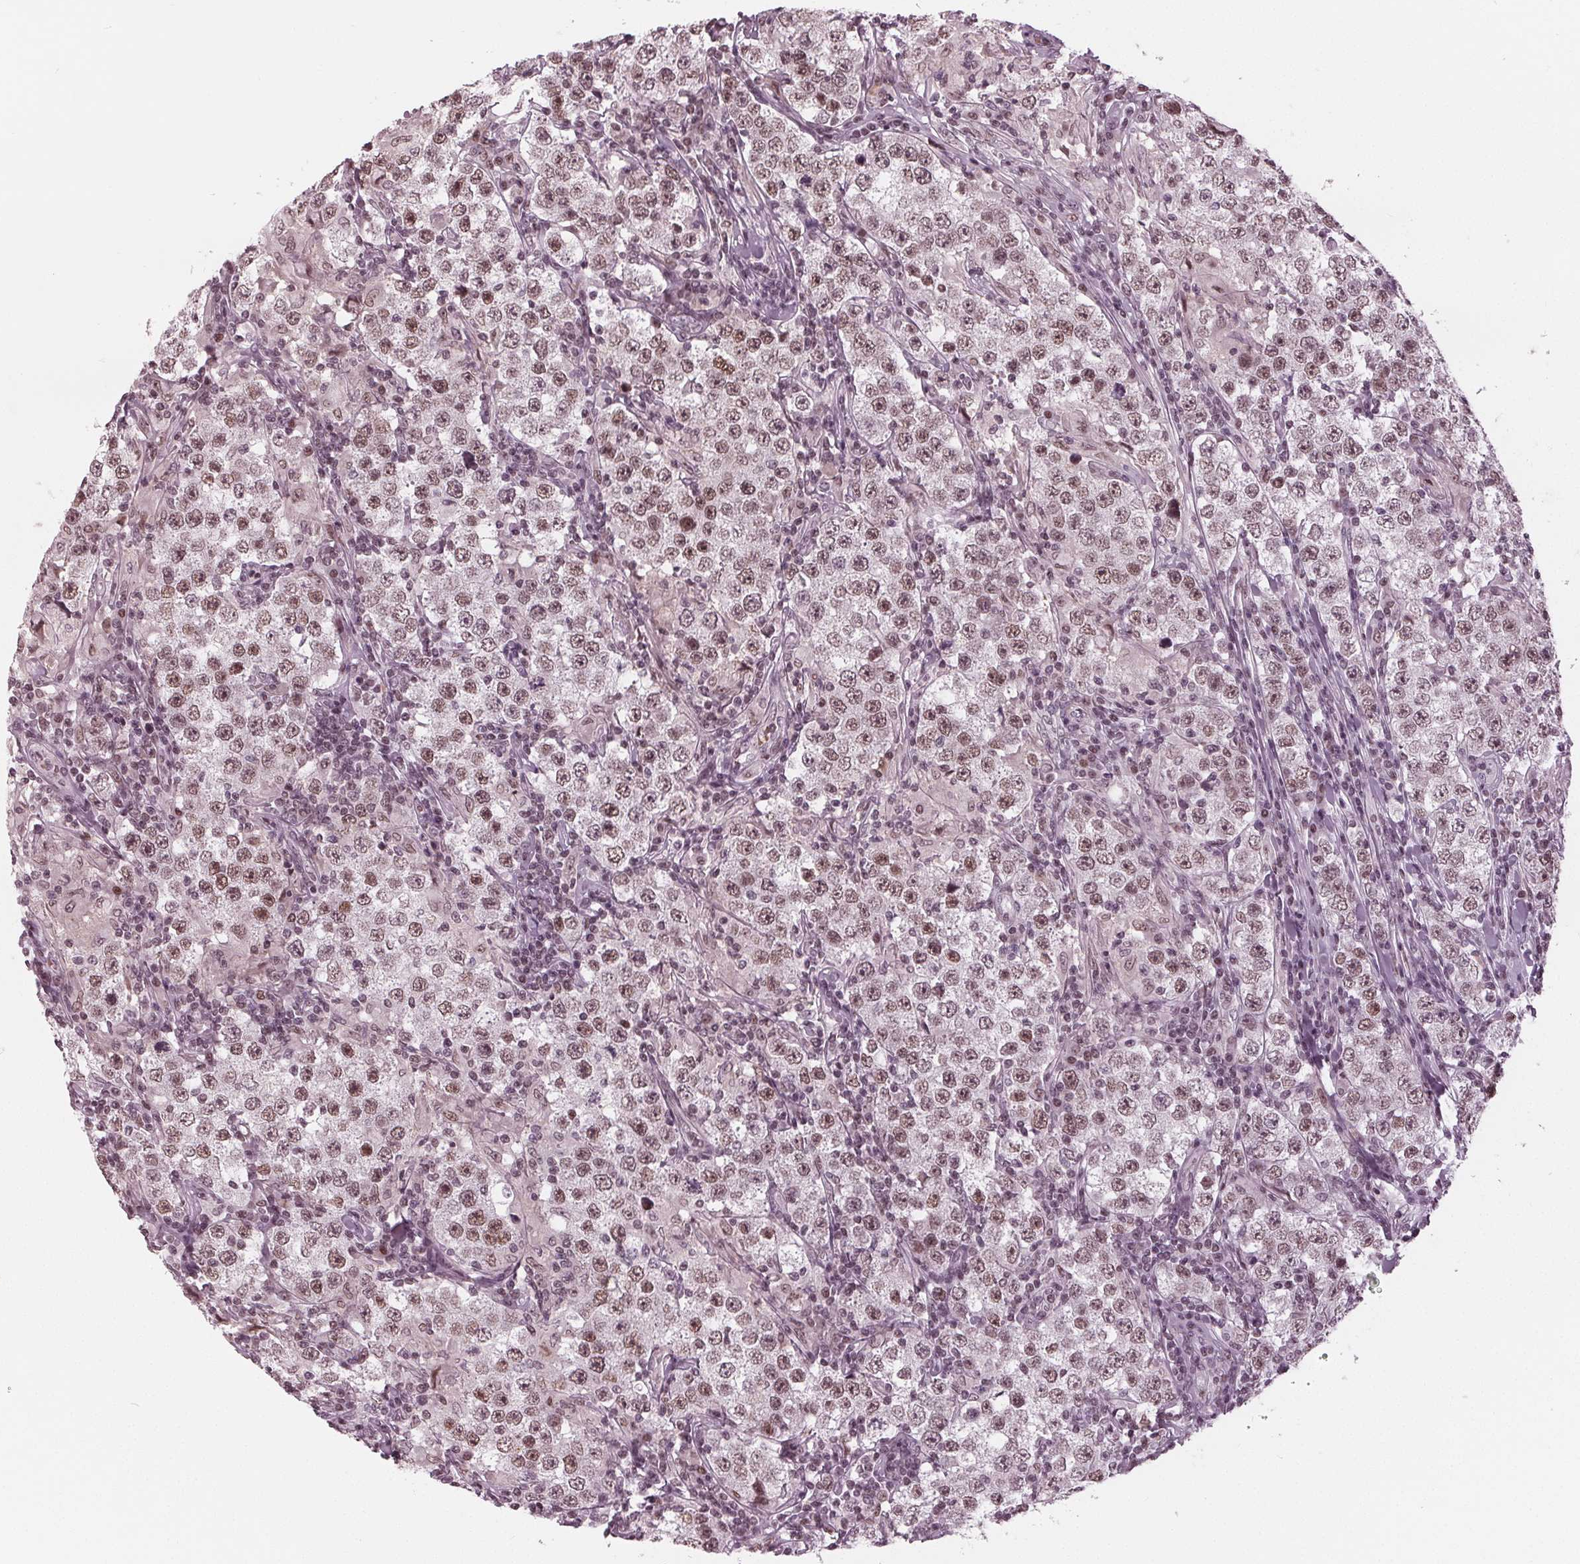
{"staining": {"intensity": "moderate", "quantity": "25%-75%", "location": "nuclear"}, "tissue": "testis cancer", "cell_type": "Tumor cells", "image_type": "cancer", "snomed": [{"axis": "morphology", "description": "Seminoma, NOS"}, {"axis": "morphology", "description": "Carcinoma, Embryonal, NOS"}, {"axis": "topography", "description": "Testis"}], "caption": "Immunohistochemical staining of testis cancer displays moderate nuclear protein expression in about 25%-75% of tumor cells.", "gene": "DNMT3L", "patient": {"sex": "male", "age": 41}}